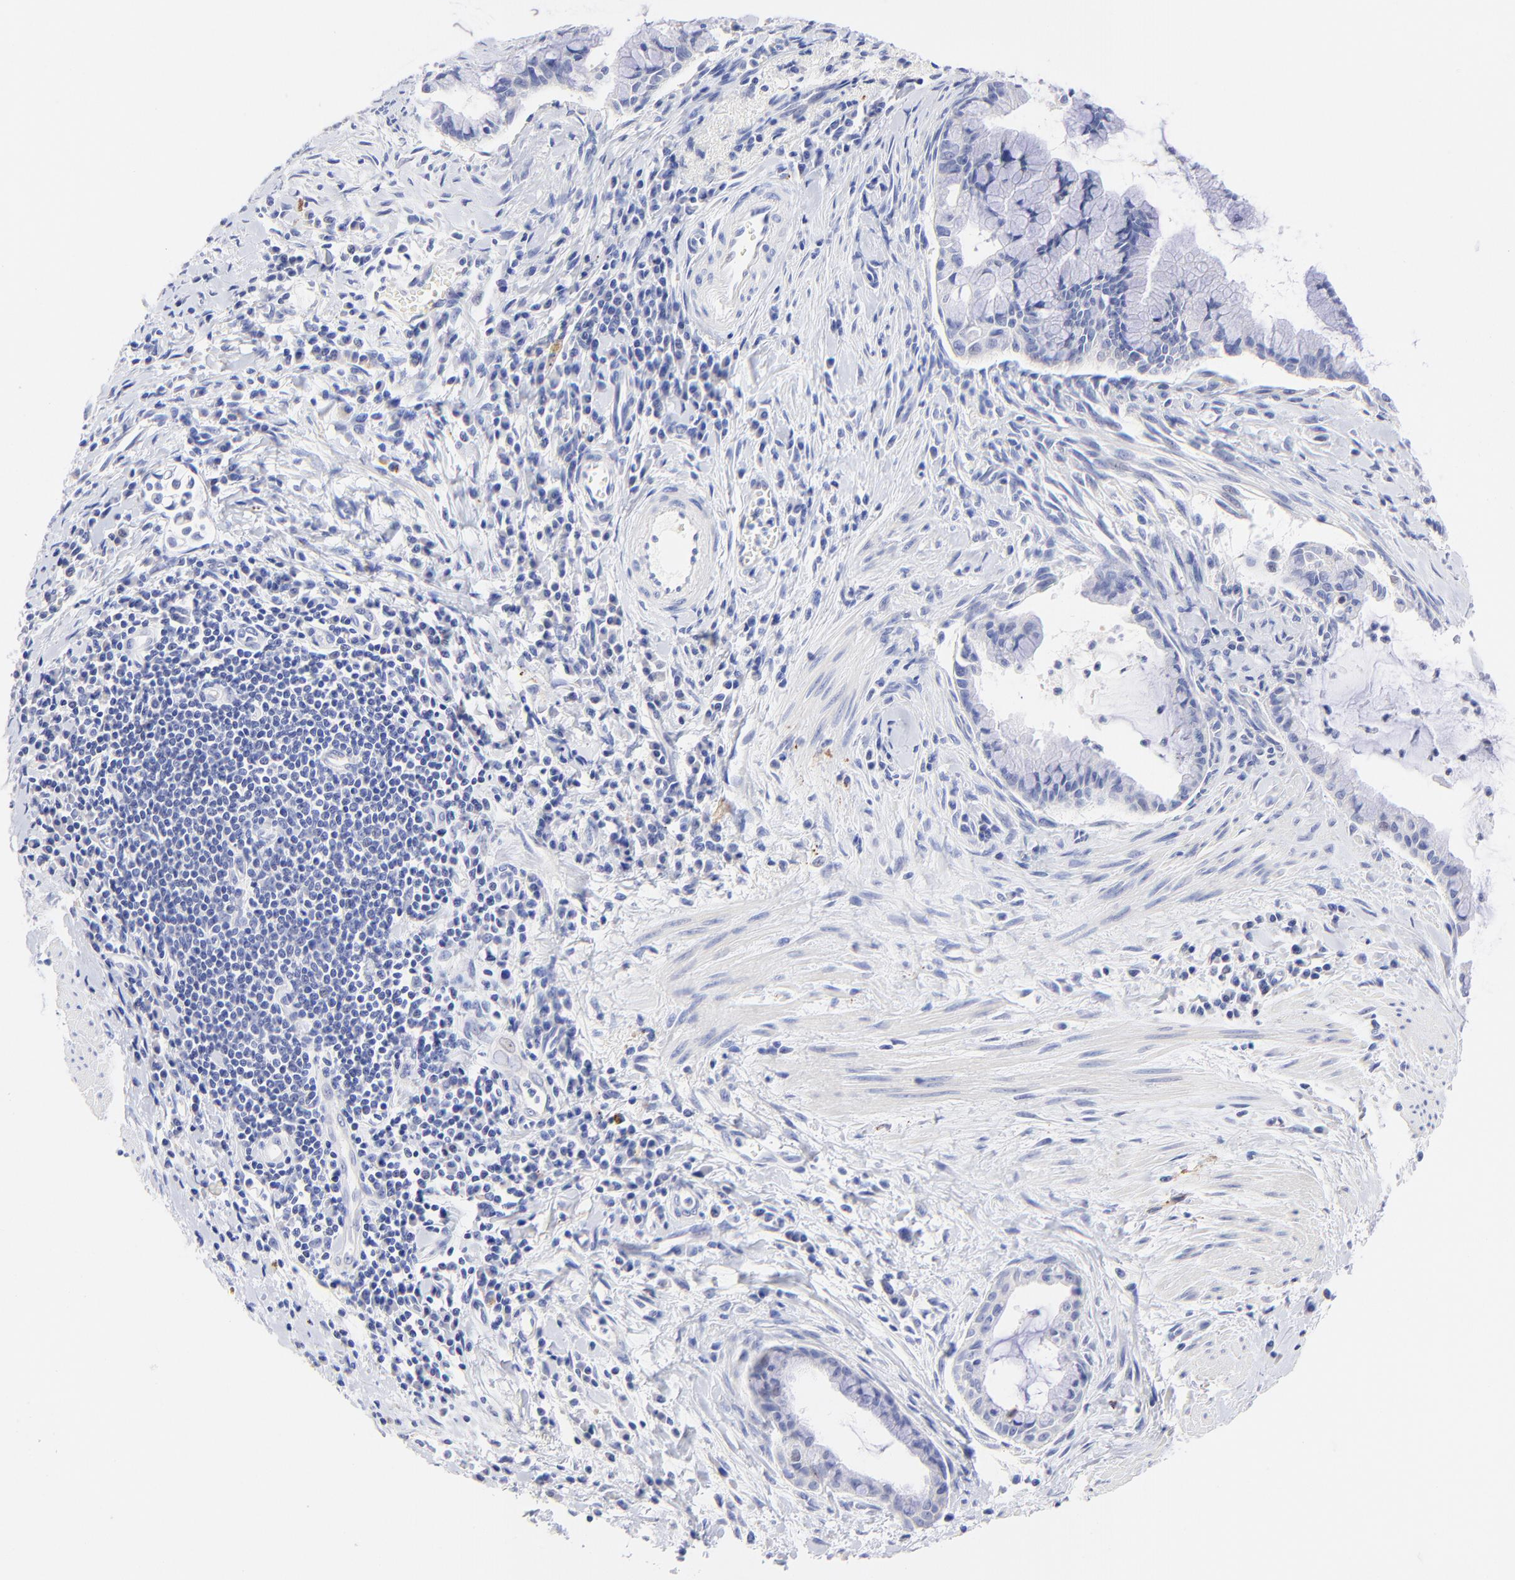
{"staining": {"intensity": "negative", "quantity": "none", "location": "none"}, "tissue": "pancreatic cancer", "cell_type": "Tumor cells", "image_type": "cancer", "snomed": [{"axis": "morphology", "description": "Adenocarcinoma, NOS"}, {"axis": "topography", "description": "Pancreas"}], "caption": "Pancreatic cancer stained for a protein using immunohistochemistry exhibits no positivity tumor cells.", "gene": "RAB3A", "patient": {"sex": "male", "age": 59}}